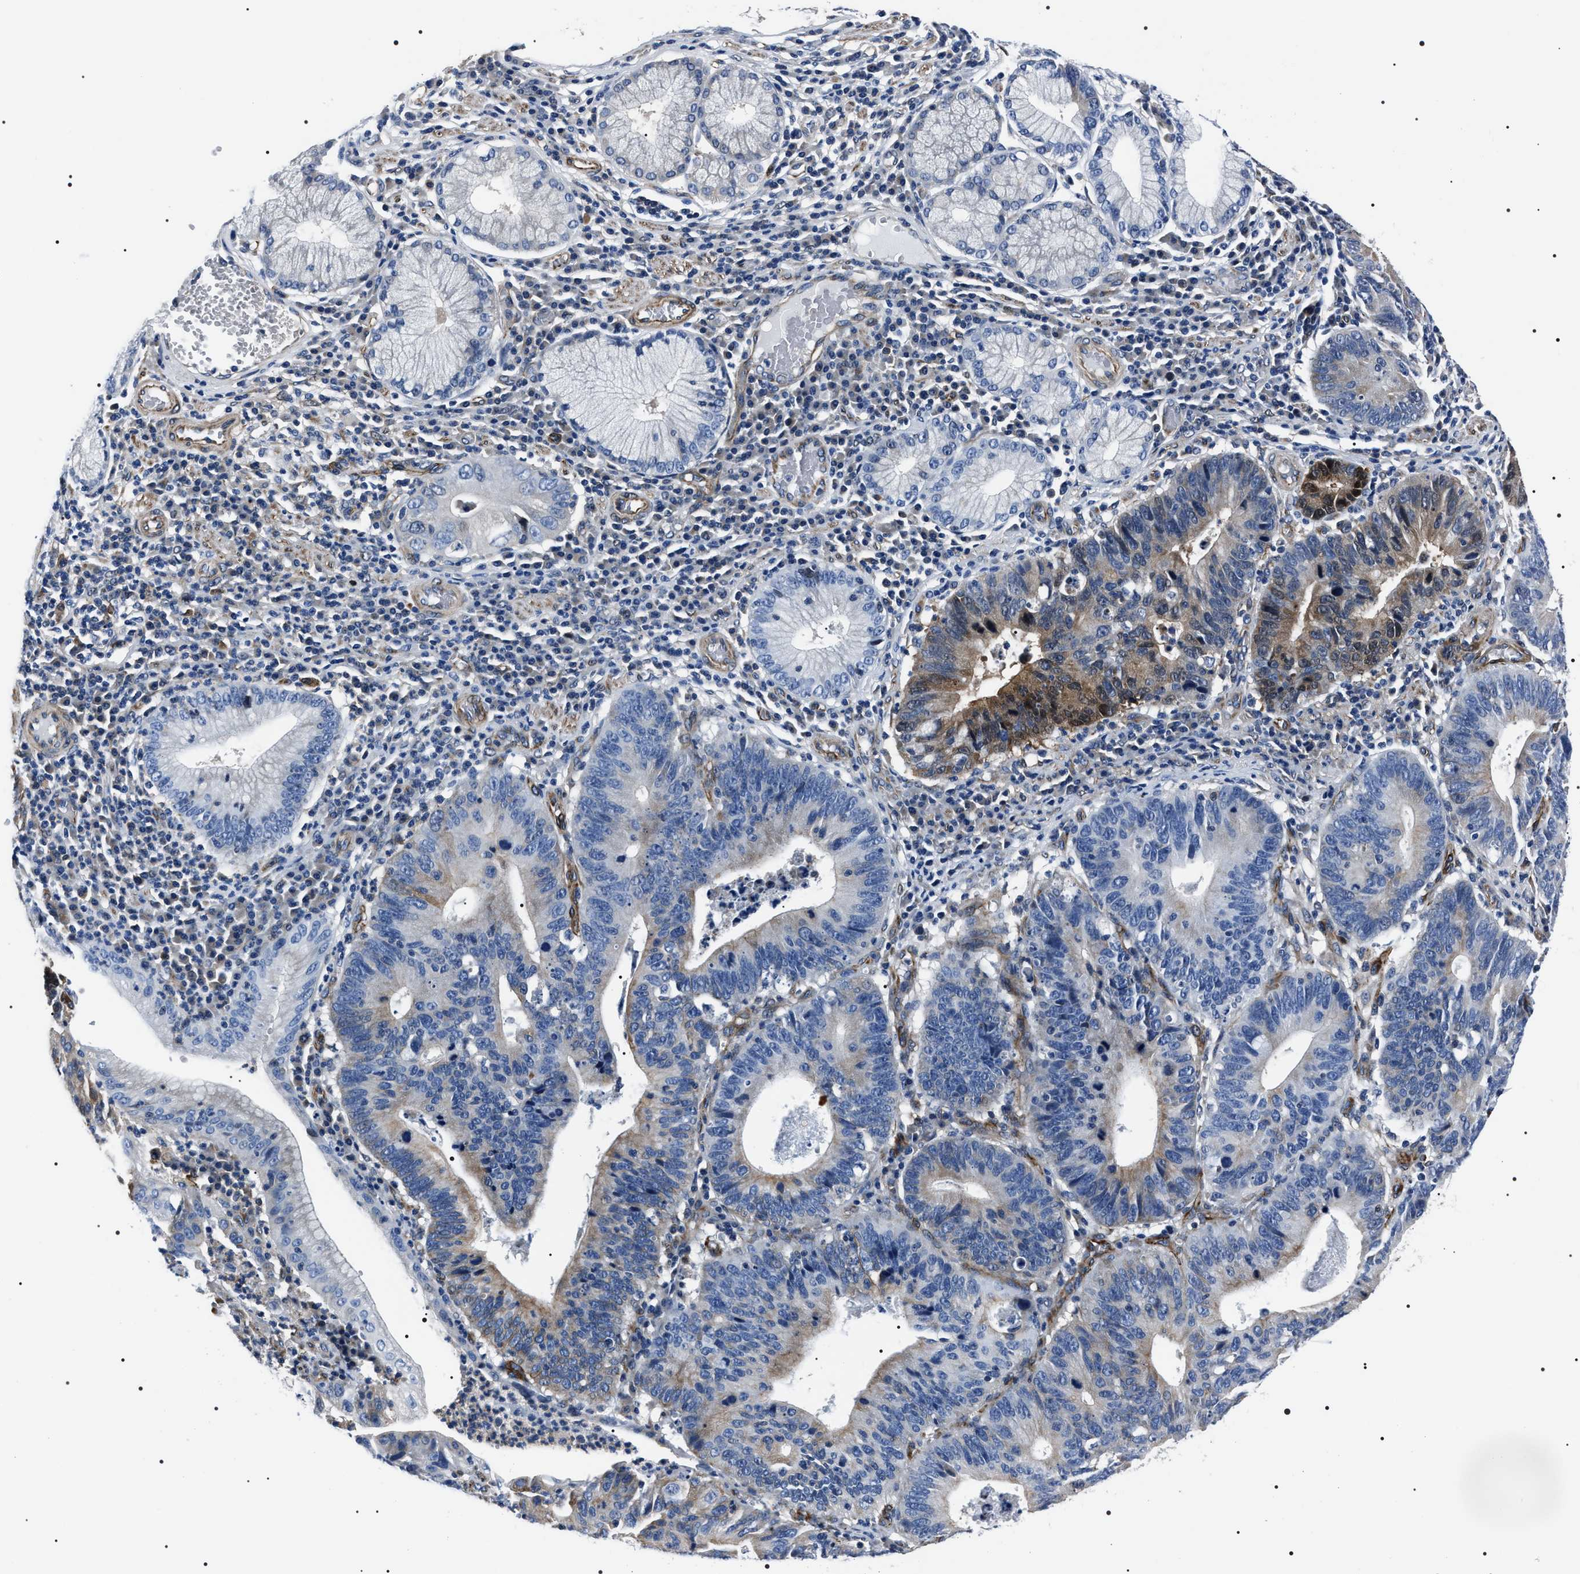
{"staining": {"intensity": "moderate", "quantity": "<25%", "location": "cytoplasmic/membranous"}, "tissue": "stomach cancer", "cell_type": "Tumor cells", "image_type": "cancer", "snomed": [{"axis": "morphology", "description": "Adenocarcinoma, NOS"}, {"axis": "topography", "description": "Stomach"}], "caption": "The photomicrograph demonstrates a brown stain indicating the presence of a protein in the cytoplasmic/membranous of tumor cells in stomach cancer.", "gene": "BAG2", "patient": {"sex": "male", "age": 59}}